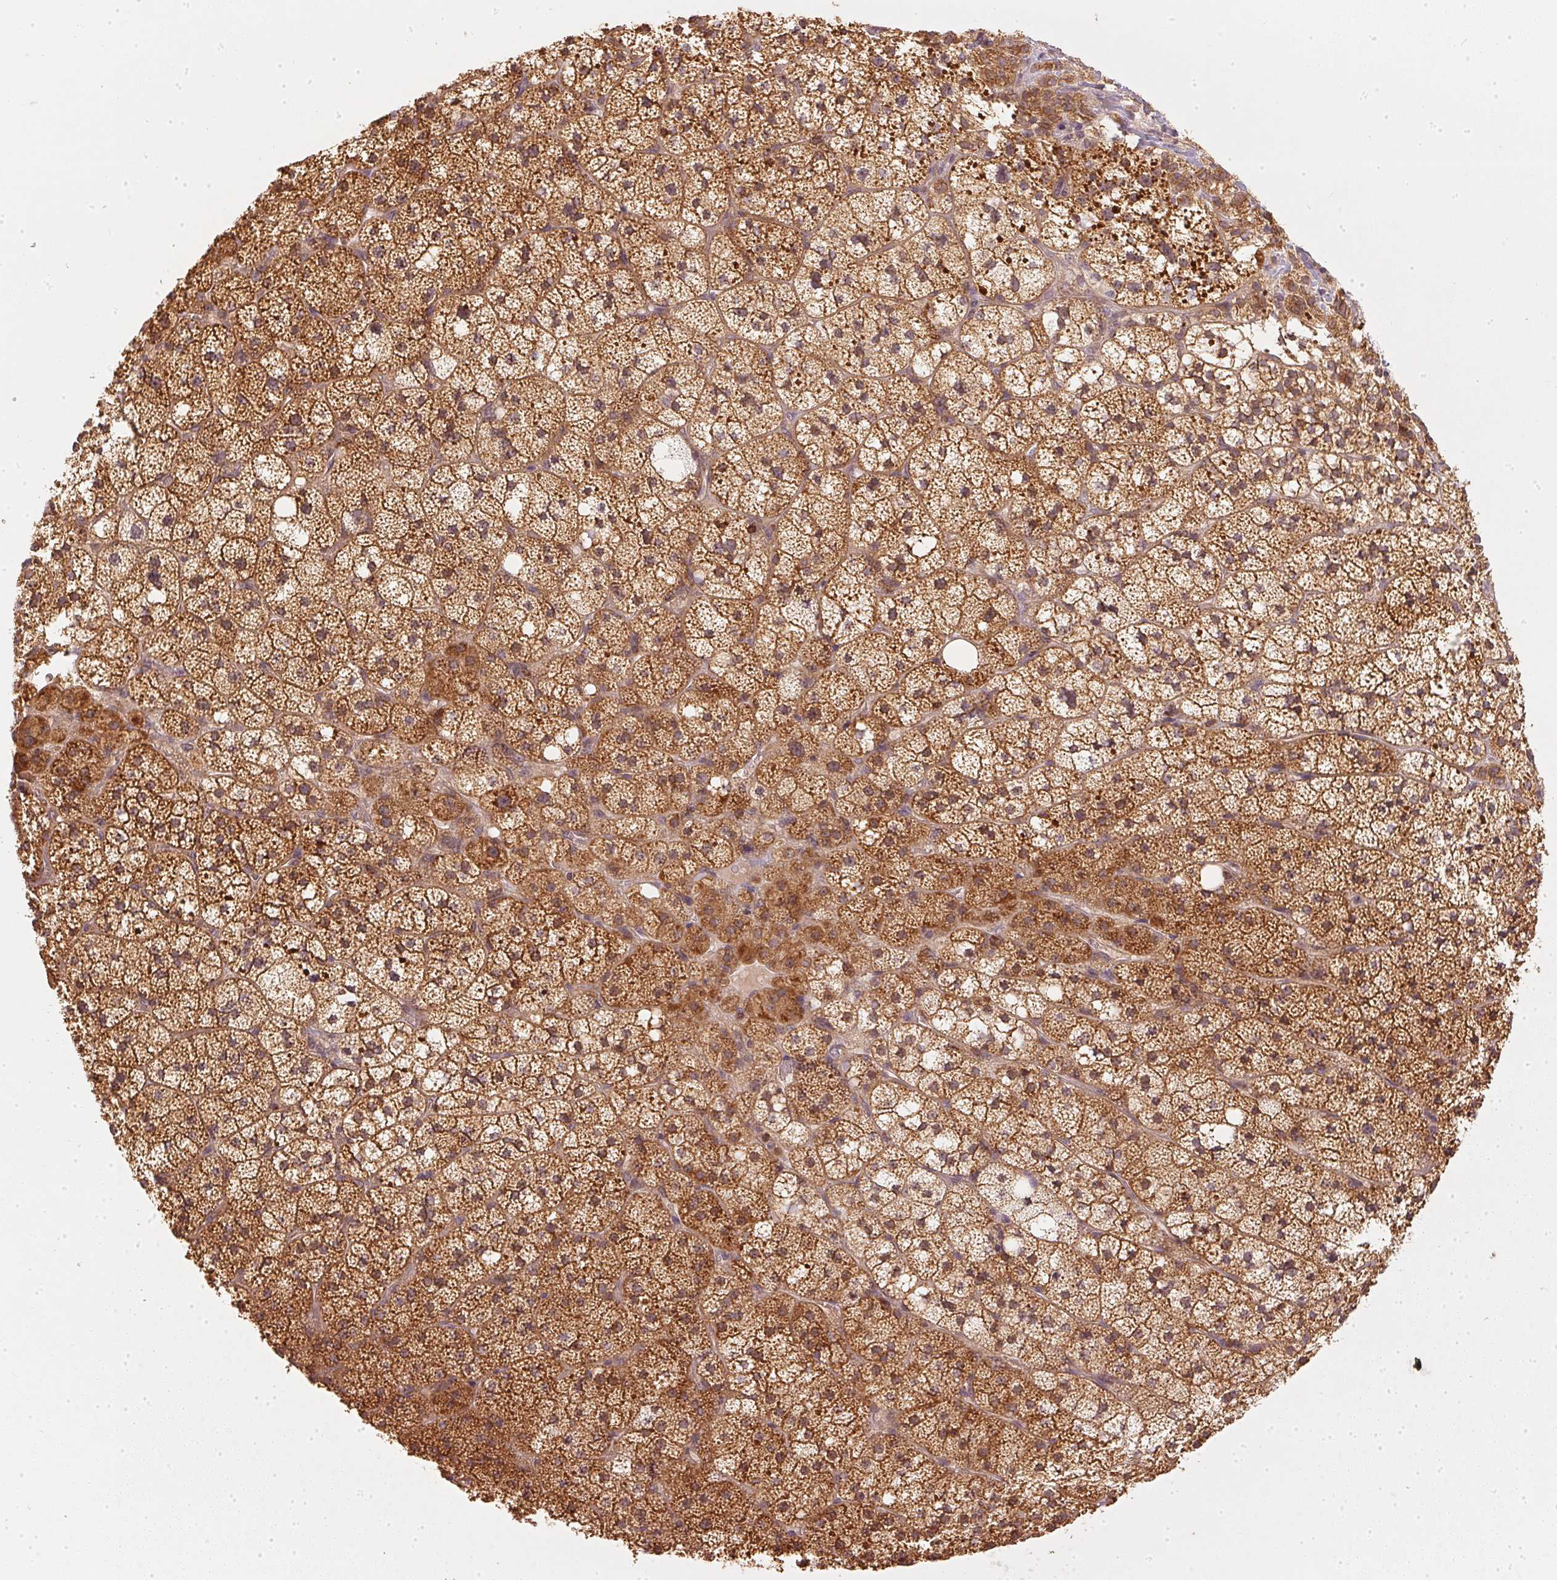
{"staining": {"intensity": "strong", "quantity": ">75%", "location": "cytoplasmic/membranous"}, "tissue": "adrenal gland", "cell_type": "Glandular cells", "image_type": "normal", "snomed": [{"axis": "morphology", "description": "Normal tissue, NOS"}, {"axis": "topography", "description": "Adrenal gland"}], "caption": "Strong cytoplasmic/membranous expression for a protein is appreciated in about >75% of glandular cells of unremarkable adrenal gland using immunohistochemistry.", "gene": "NADK2", "patient": {"sex": "male", "age": 53}}